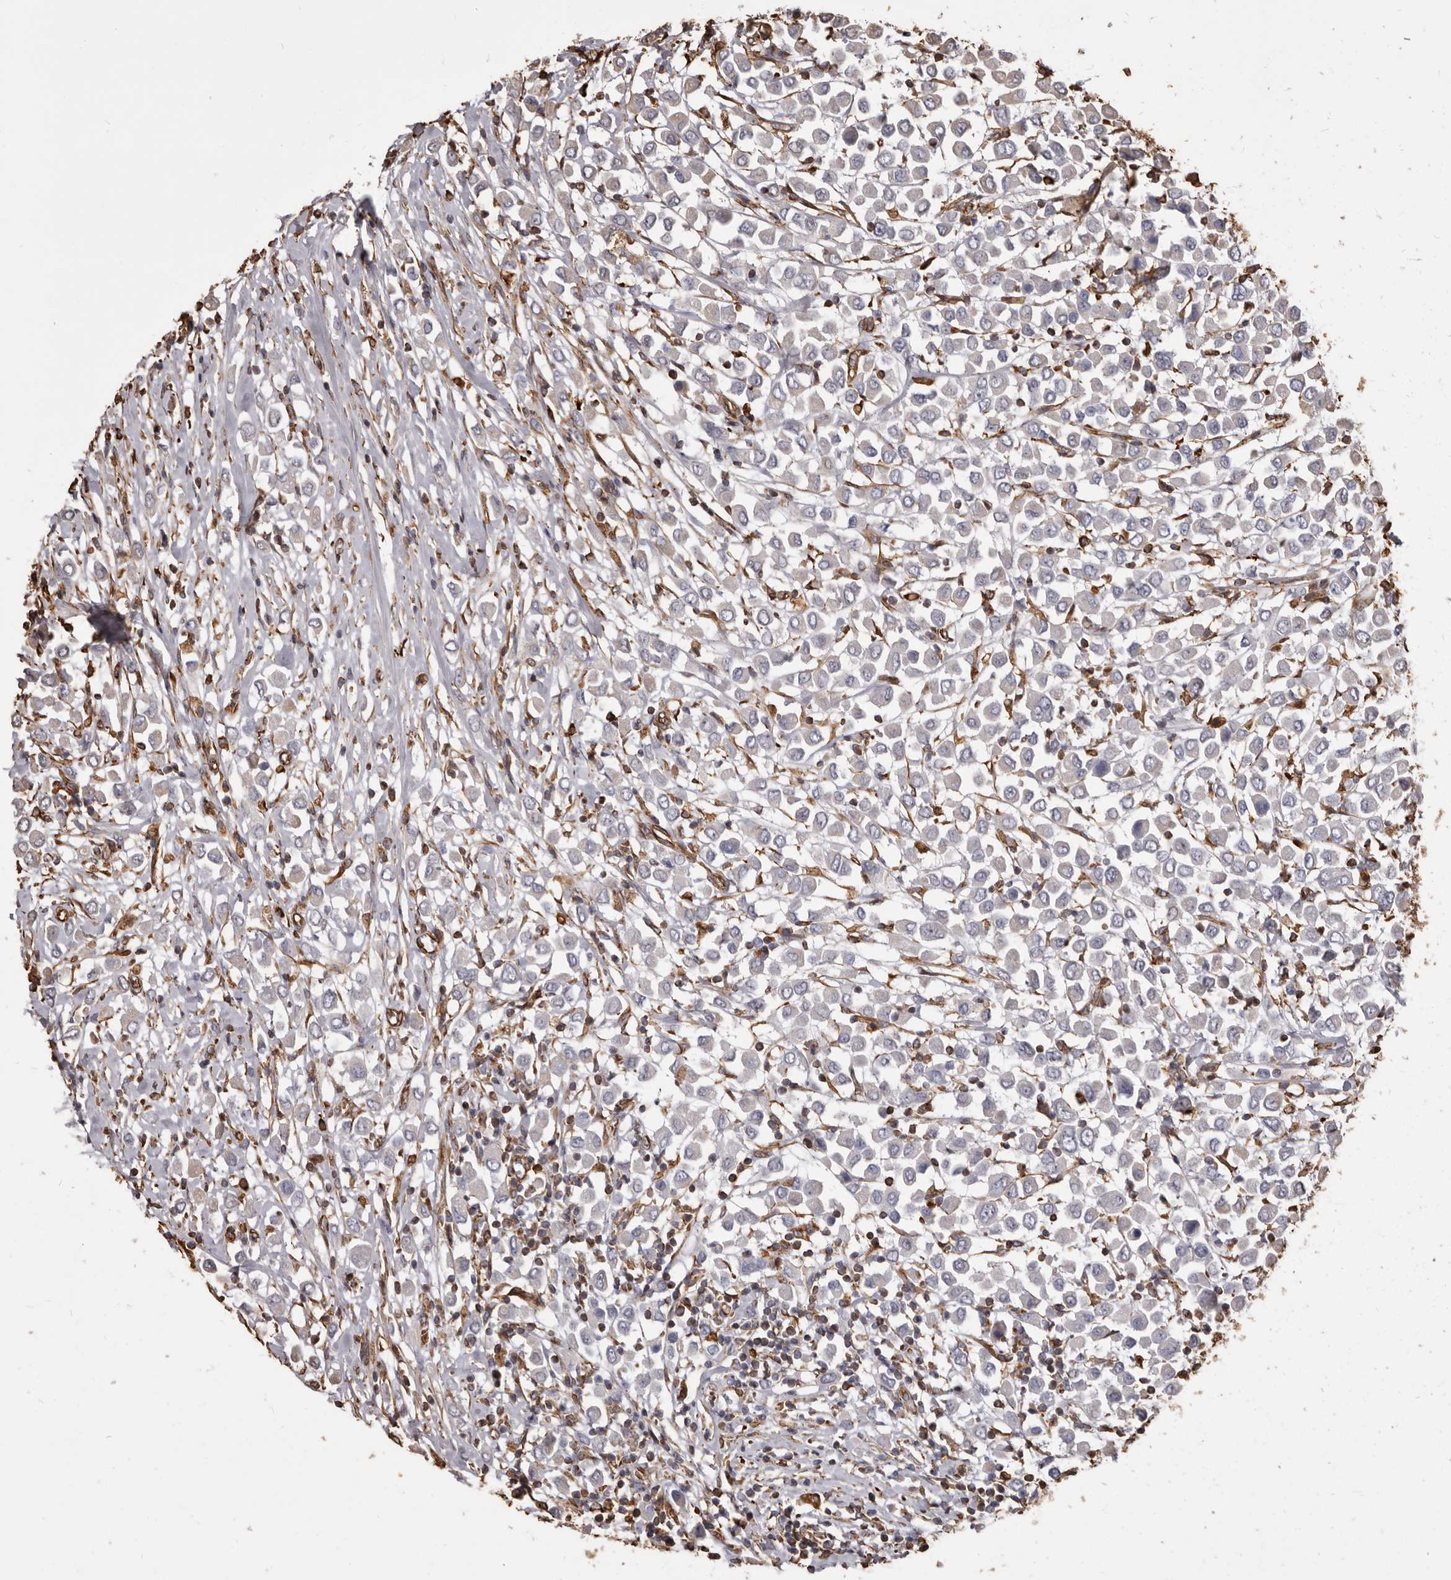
{"staining": {"intensity": "negative", "quantity": "none", "location": "none"}, "tissue": "breast cancer", "cell_type": "Tumor cells", "image_type": "cancer", "snomed": [{"axis": "morphology", "description": "Duct carcinoma"}, {"axis": "topography", "description": "Breast"}], "caption": "IHC micrograph of neoplastic tissue: intraductal carcinoma (breast) stained with DAB demonstrates no significant protein expression in tumor cells.", "gene": "MTURN", "patient": {"sex": "female", "age": 61}}